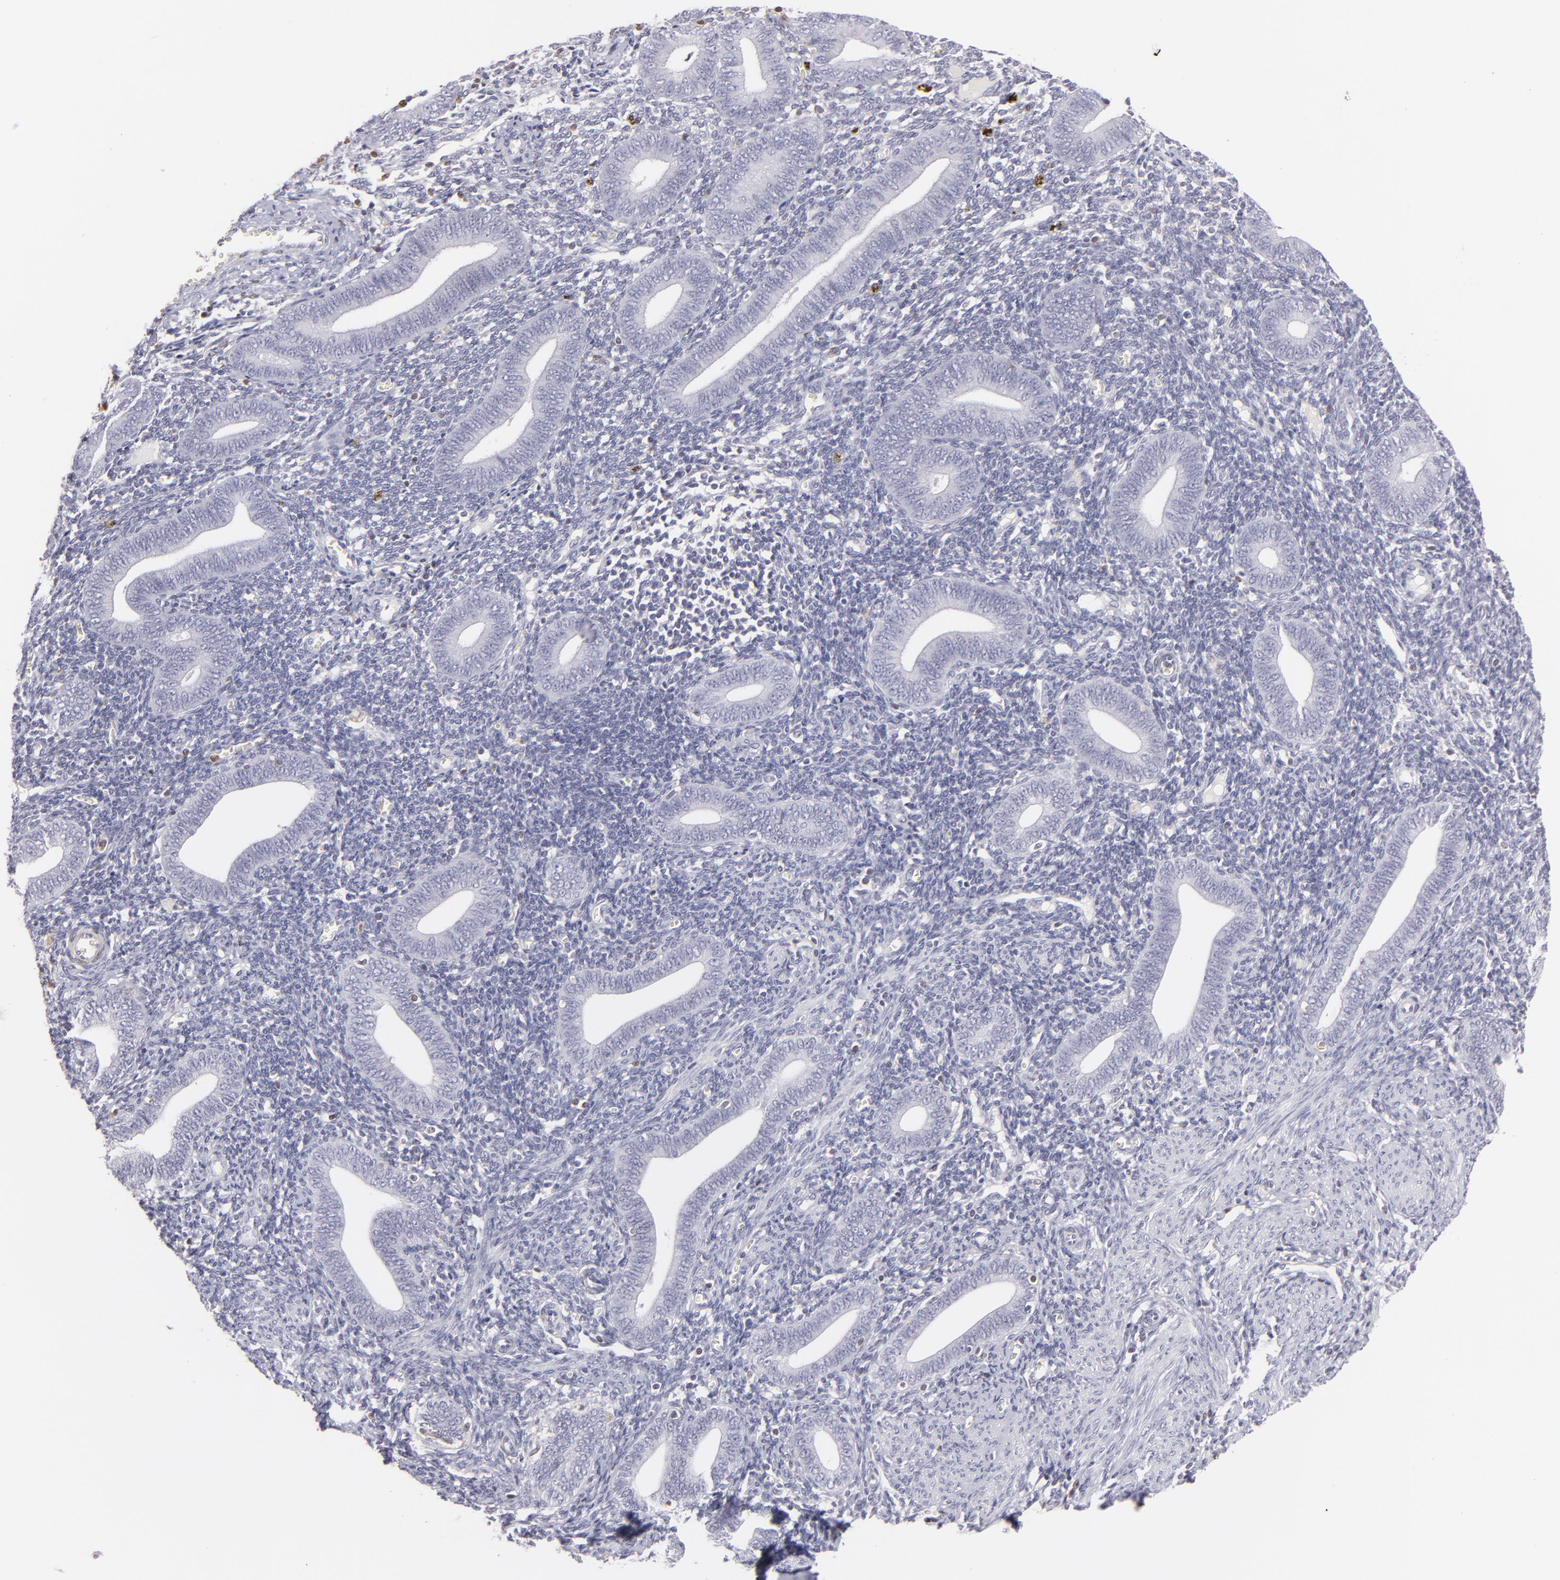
{"staining": {"intensity": "negative", "quantity": "none", "location": "none"}, "tissue": "endometrium", "cell_type": "Cells in endometrial stroma", "image_type": "normal", "snomed": [{"axis": "morphology", "description": "Normal tissue, NOS"}, {"axis": "topography", "description": "Uterus"}, {"axis": "topography", "description": "Endometrium"}], "caption": "Immunohistochemistry (IHC) histopathology image of normal endometrium stained for a protein (brown), which displays no positivity in cells in endometrial stroma. The staining was performed using DAB (3,3'-diaminobenzidine) to visualize the protein expression in brown, while the nuclei were stained in blue with hematoxylin (Magnification: 20x).", "gene": "S100A2", "patient": {"sex": "female", "age": 33}}